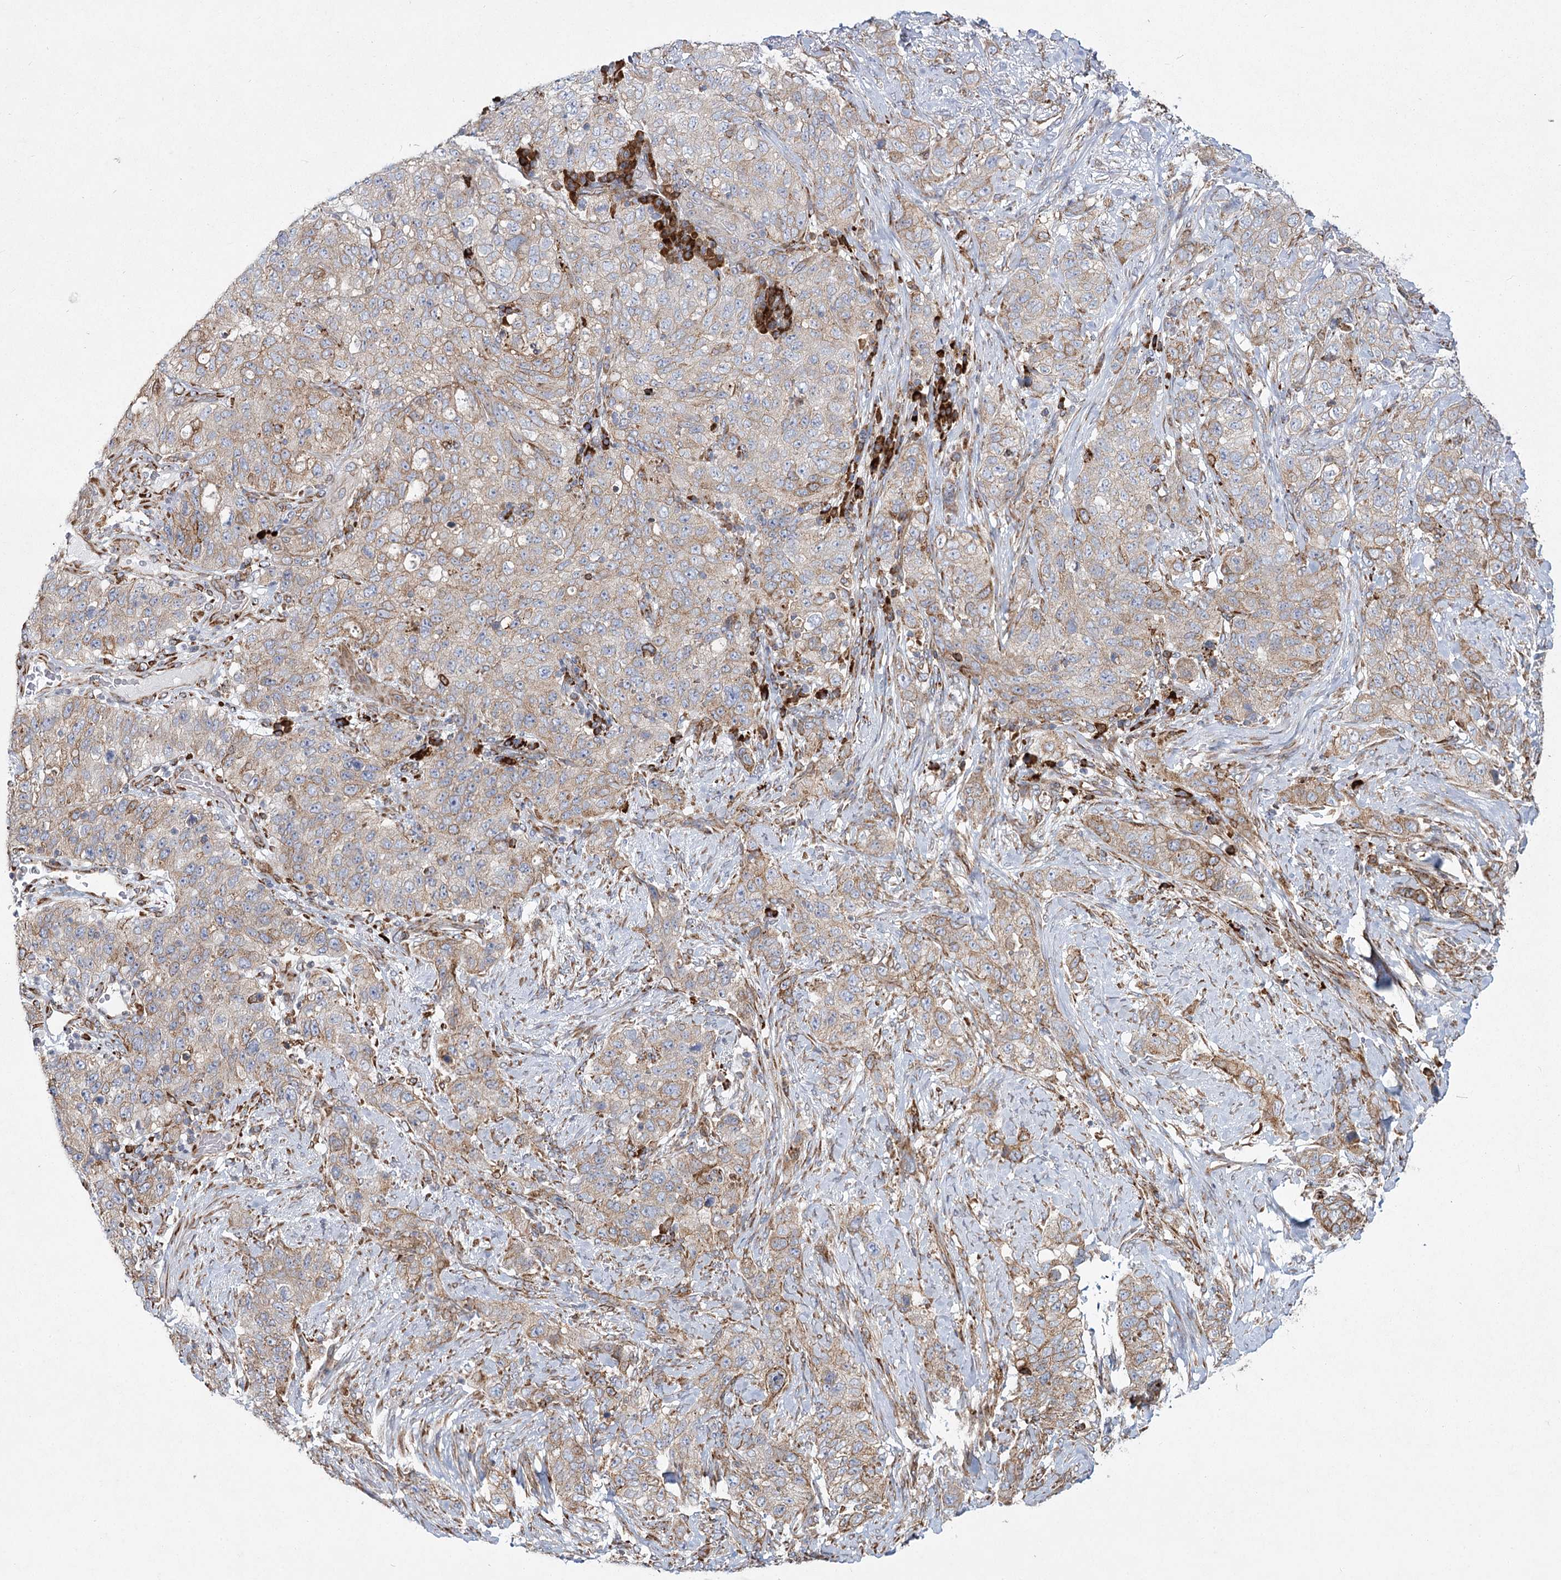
{"staining": {"intensity": "weak", "quantity": "25%-75%", "location": "cytoplasmic/membranous"}, "tissue": "stomach cancer", "cell_type": "Tumor cells", "image_type": "cancer", "snomed": [{"axis": "morphology", "description": "Adenocarcinoma, NOS"}, {"axis": "topography", "description": "Stomach"}], "caption": "Immunohistochemical staining of stomach cancer demonstrates low levels of weak cytoplasmic/membranous staining in approximately 25%-75% of tumor cells.", "gene": "NHLRC2", "patient": {"sex": "male", "age": 48}}